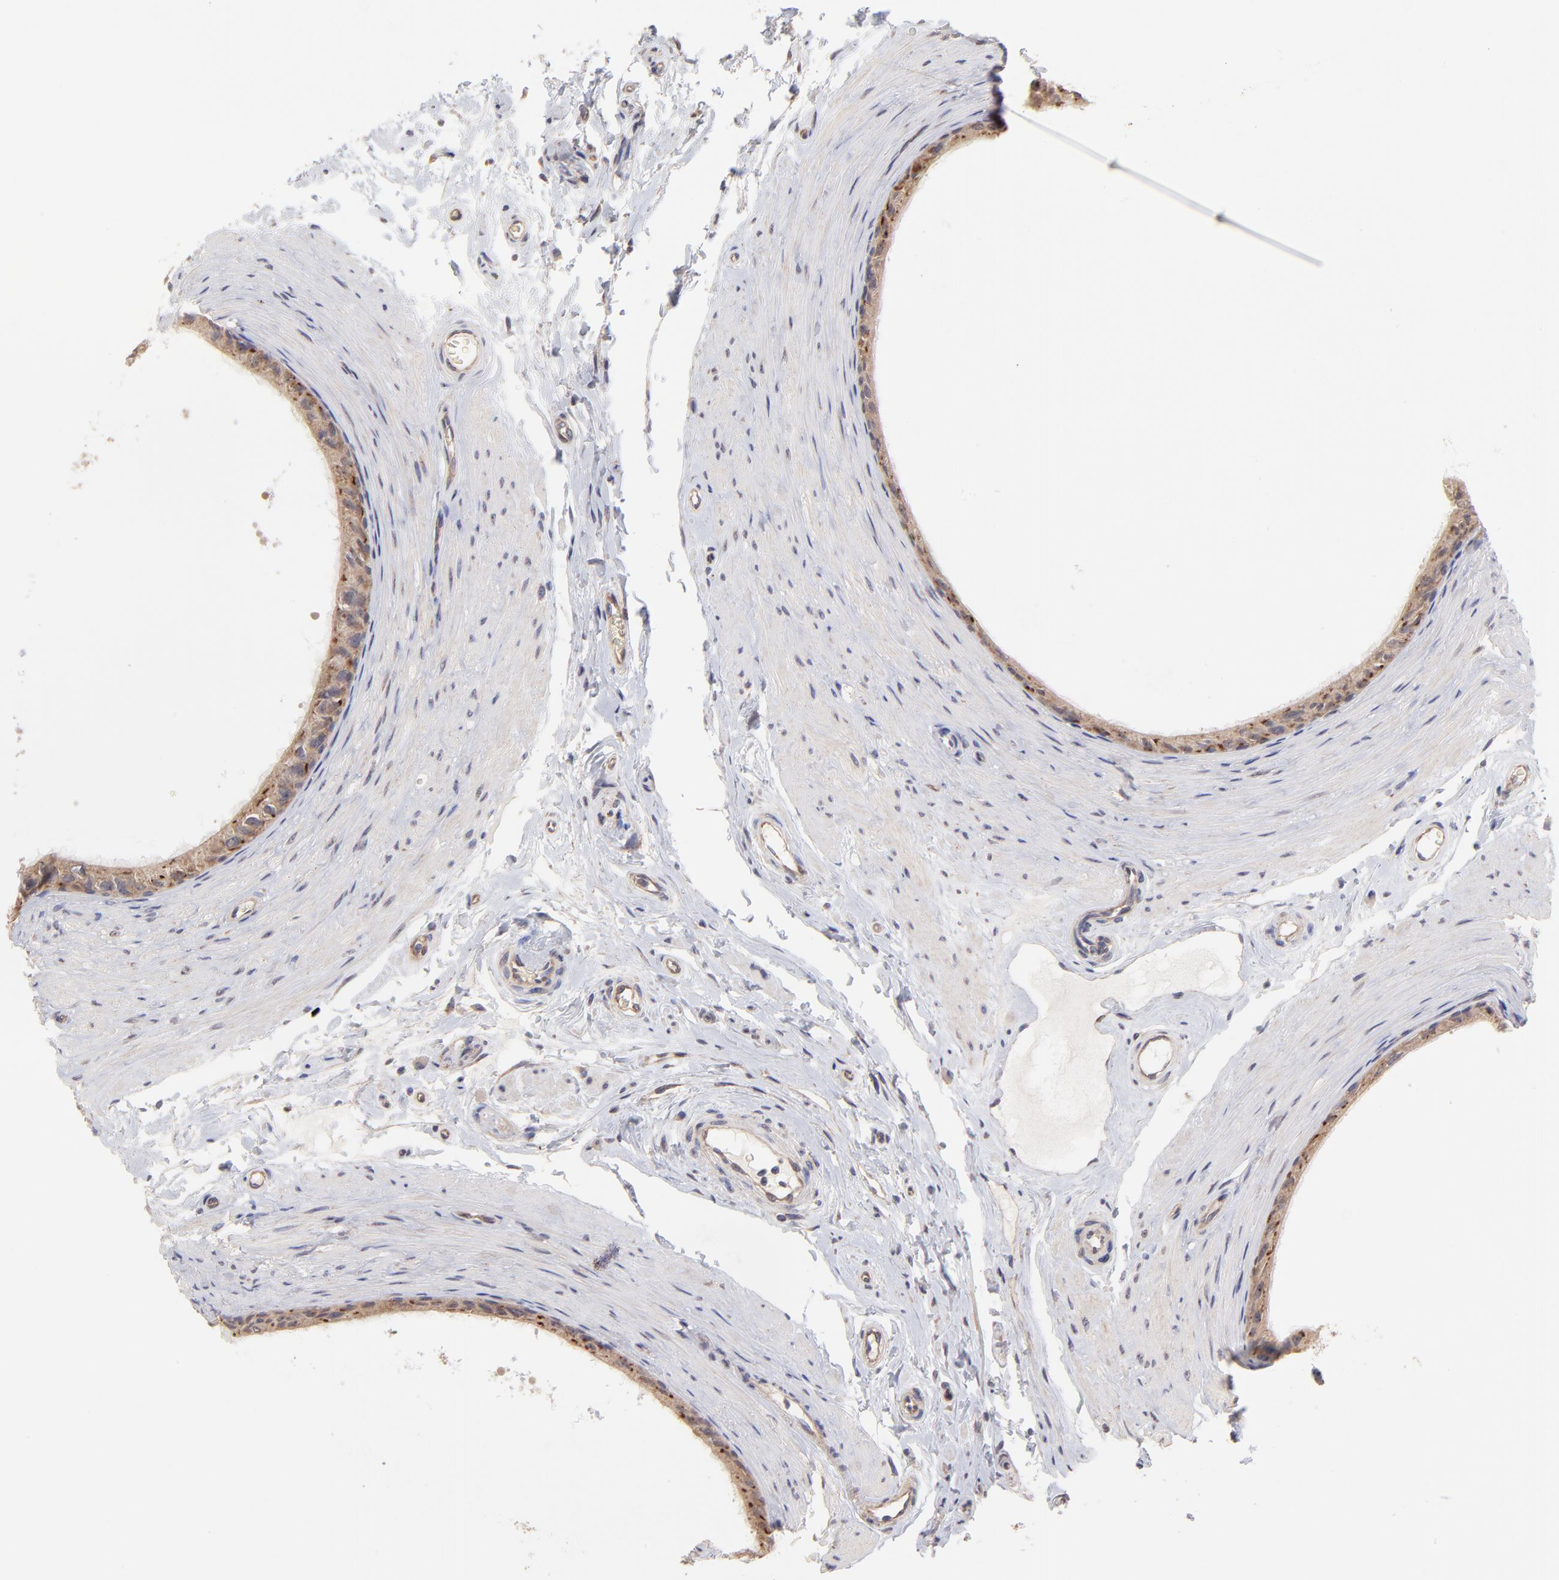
{"staining": {"intensity": "moderate", "quantity": ">75%", "location": "cytoplasmic/membranous"}, "tissue": "epididymis", "cell_type": "Glandular cells", "image_type": "normal", "snomed": [{"axis": "morphology", "description": "Normal tissue, NOS"}, {"axis": "topography", "description": "Epididymis"}], "caption": "A photomicrograph of epididymis stained for a protein displays moderate cytoplasmic/membranous brown staining in glandular cells. Immunohistochemistry (ihc) stains the protein of interest in brown and the nuclei are stained blue.", "gene": "UBE2H", "patient": {"sex": "male", "age": 68}}